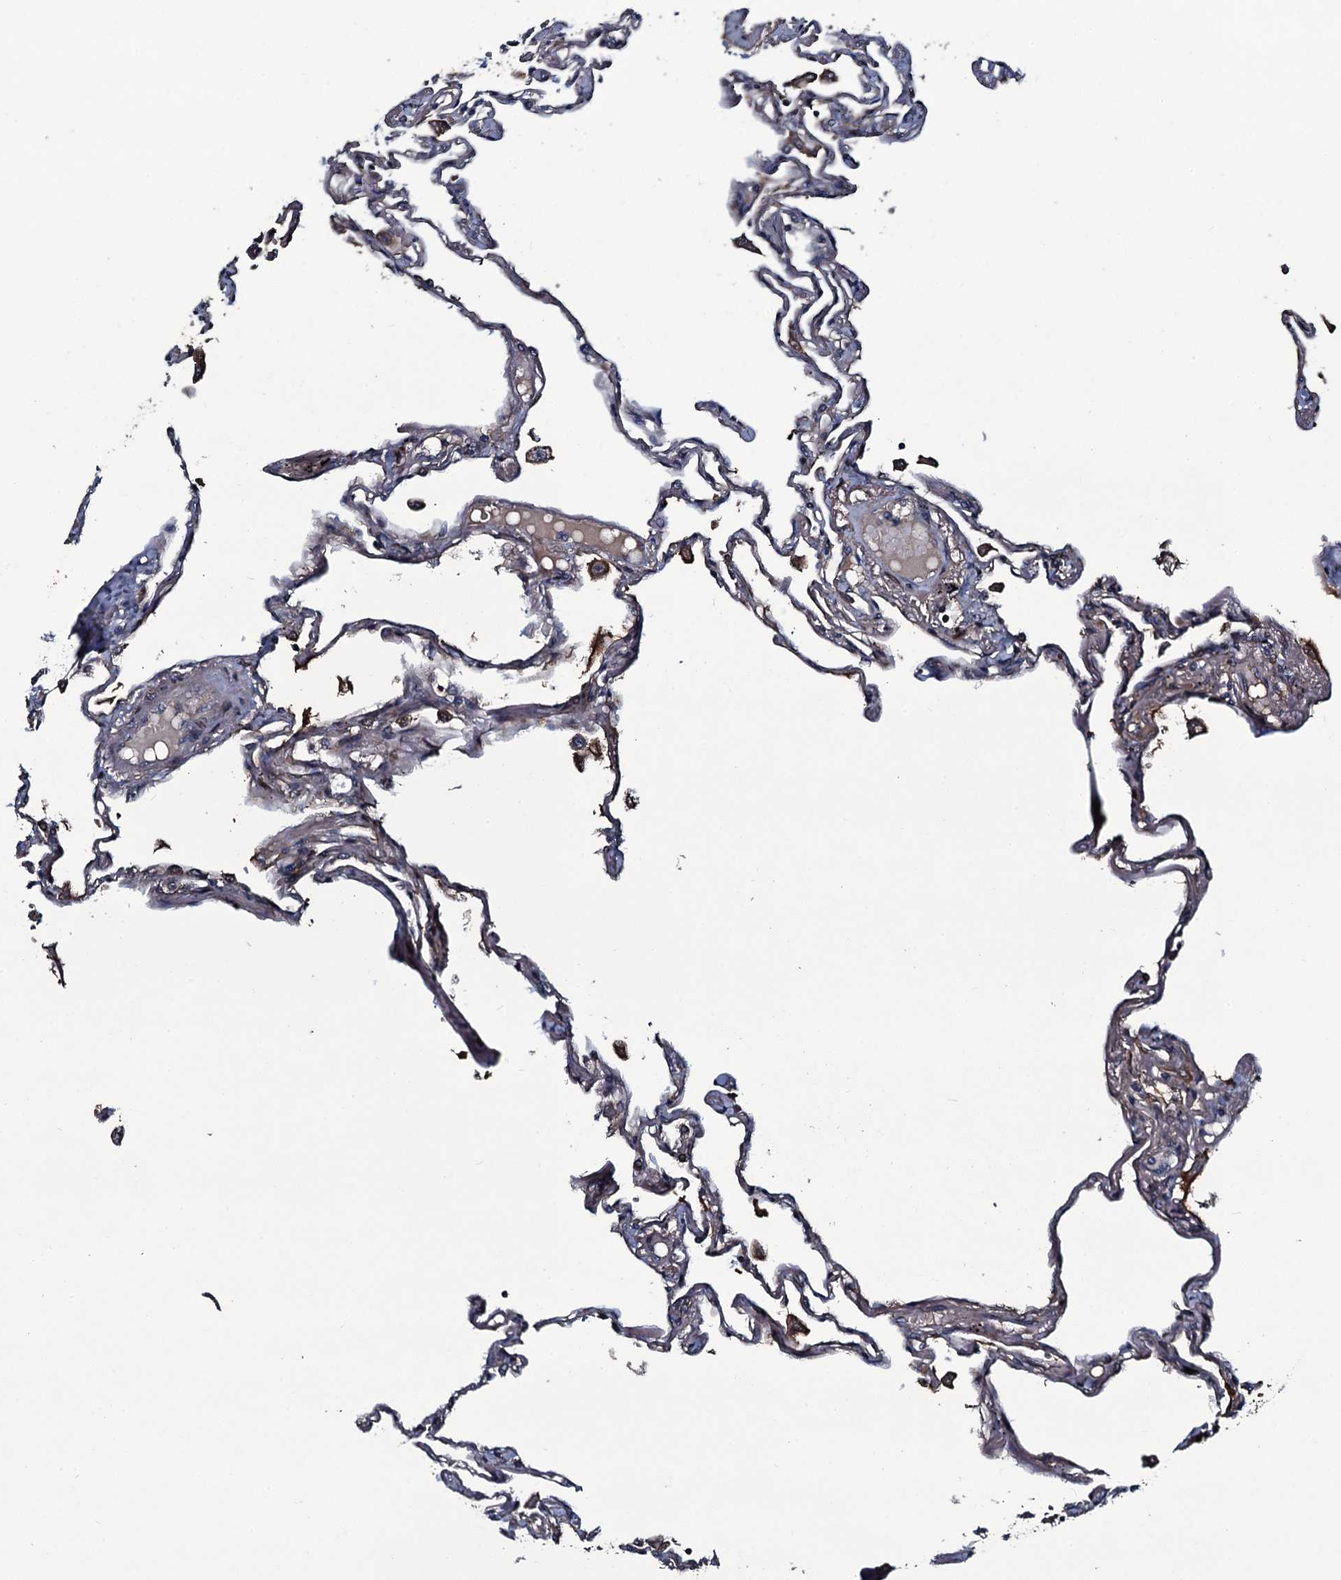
{"staining": {"intensity": "negative", "quantity": "none", "location": "none"}, "tissue": "lung", "cell_type": "Alveolar cells", "image_type": "normal", "snomed": [{"axis": "morphology", "description": "Normal tissue, NOS"}, {"axis": "topography", "description": "Lung"}], "caption": "Micrograph shows no protein expression in alveolar cells of benign lung.", "gene": "LYG2", "patient": {"sex": "female", "age": 67}}